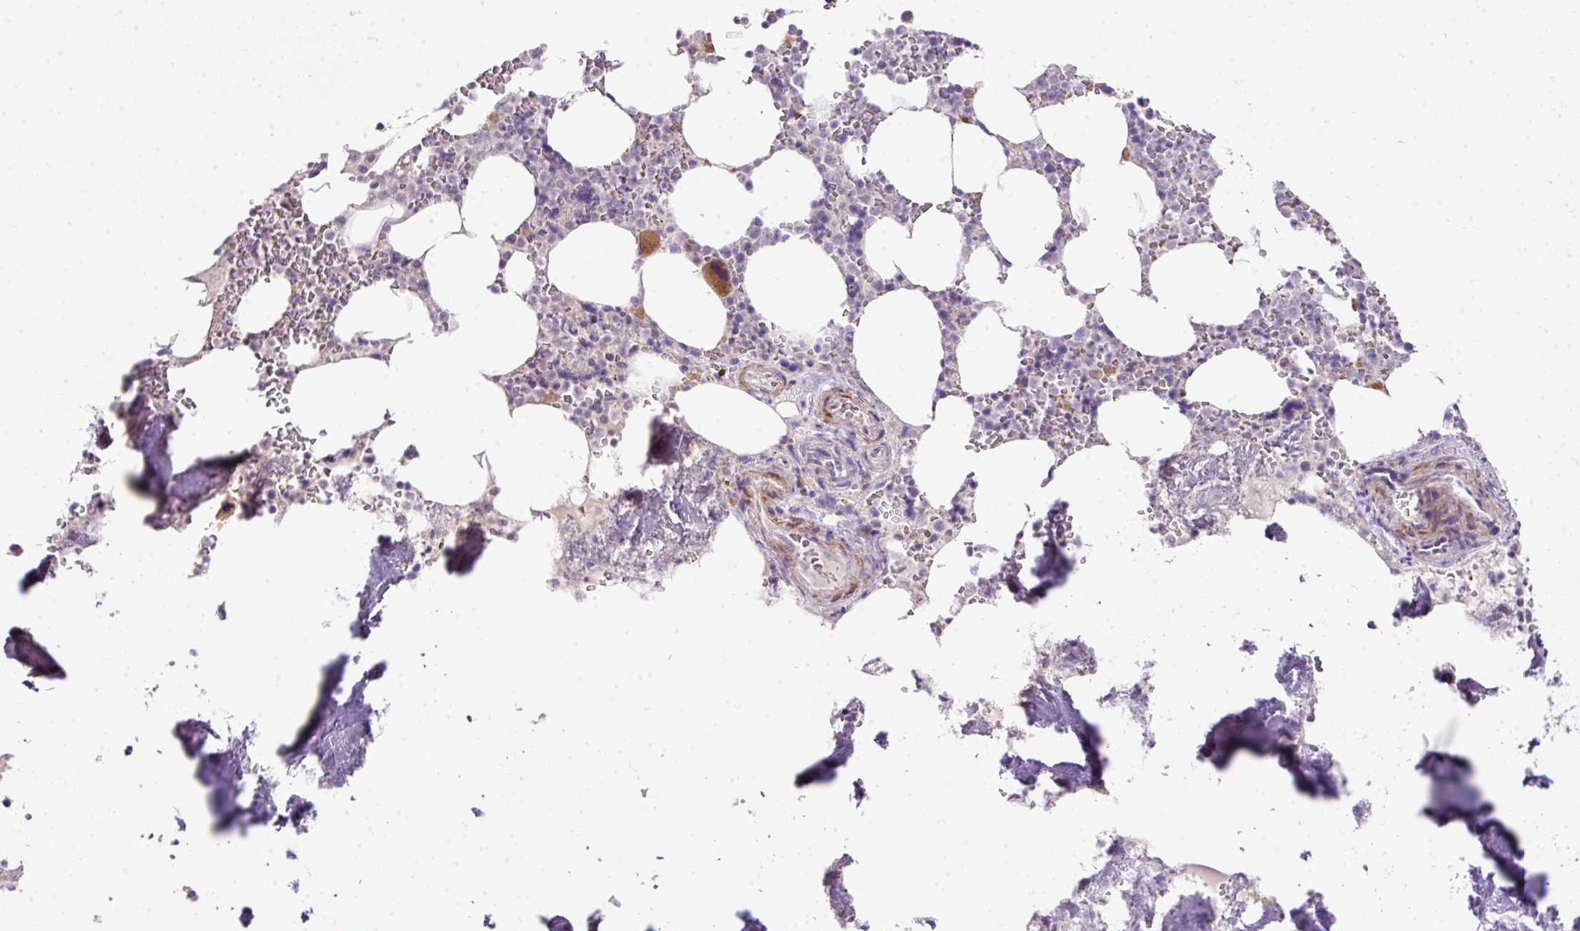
{"staining": {"intensity": "moderate", "quantity": "<25%", "location": "cytoplasmic/membranous"}, "tissue": "bone marrow", "cell_type": "Hematopoietic cells", "image_type": "normal", "snomed": [{"axis": "morphology", "description": "Normal tissue, NOS"}, {"axis": "topography", "description": "Bone marrow"}], "caption": "Immunohistochemistry (DAB (3,3'-diaminobenzidine)) staining of benign bone marrow shows moderate cytoplasmic/membranous protein staining in about <25% of hematopoietic cells.", "gene": "DIP2A", "patient": {"sex": "male", "age": 64}}